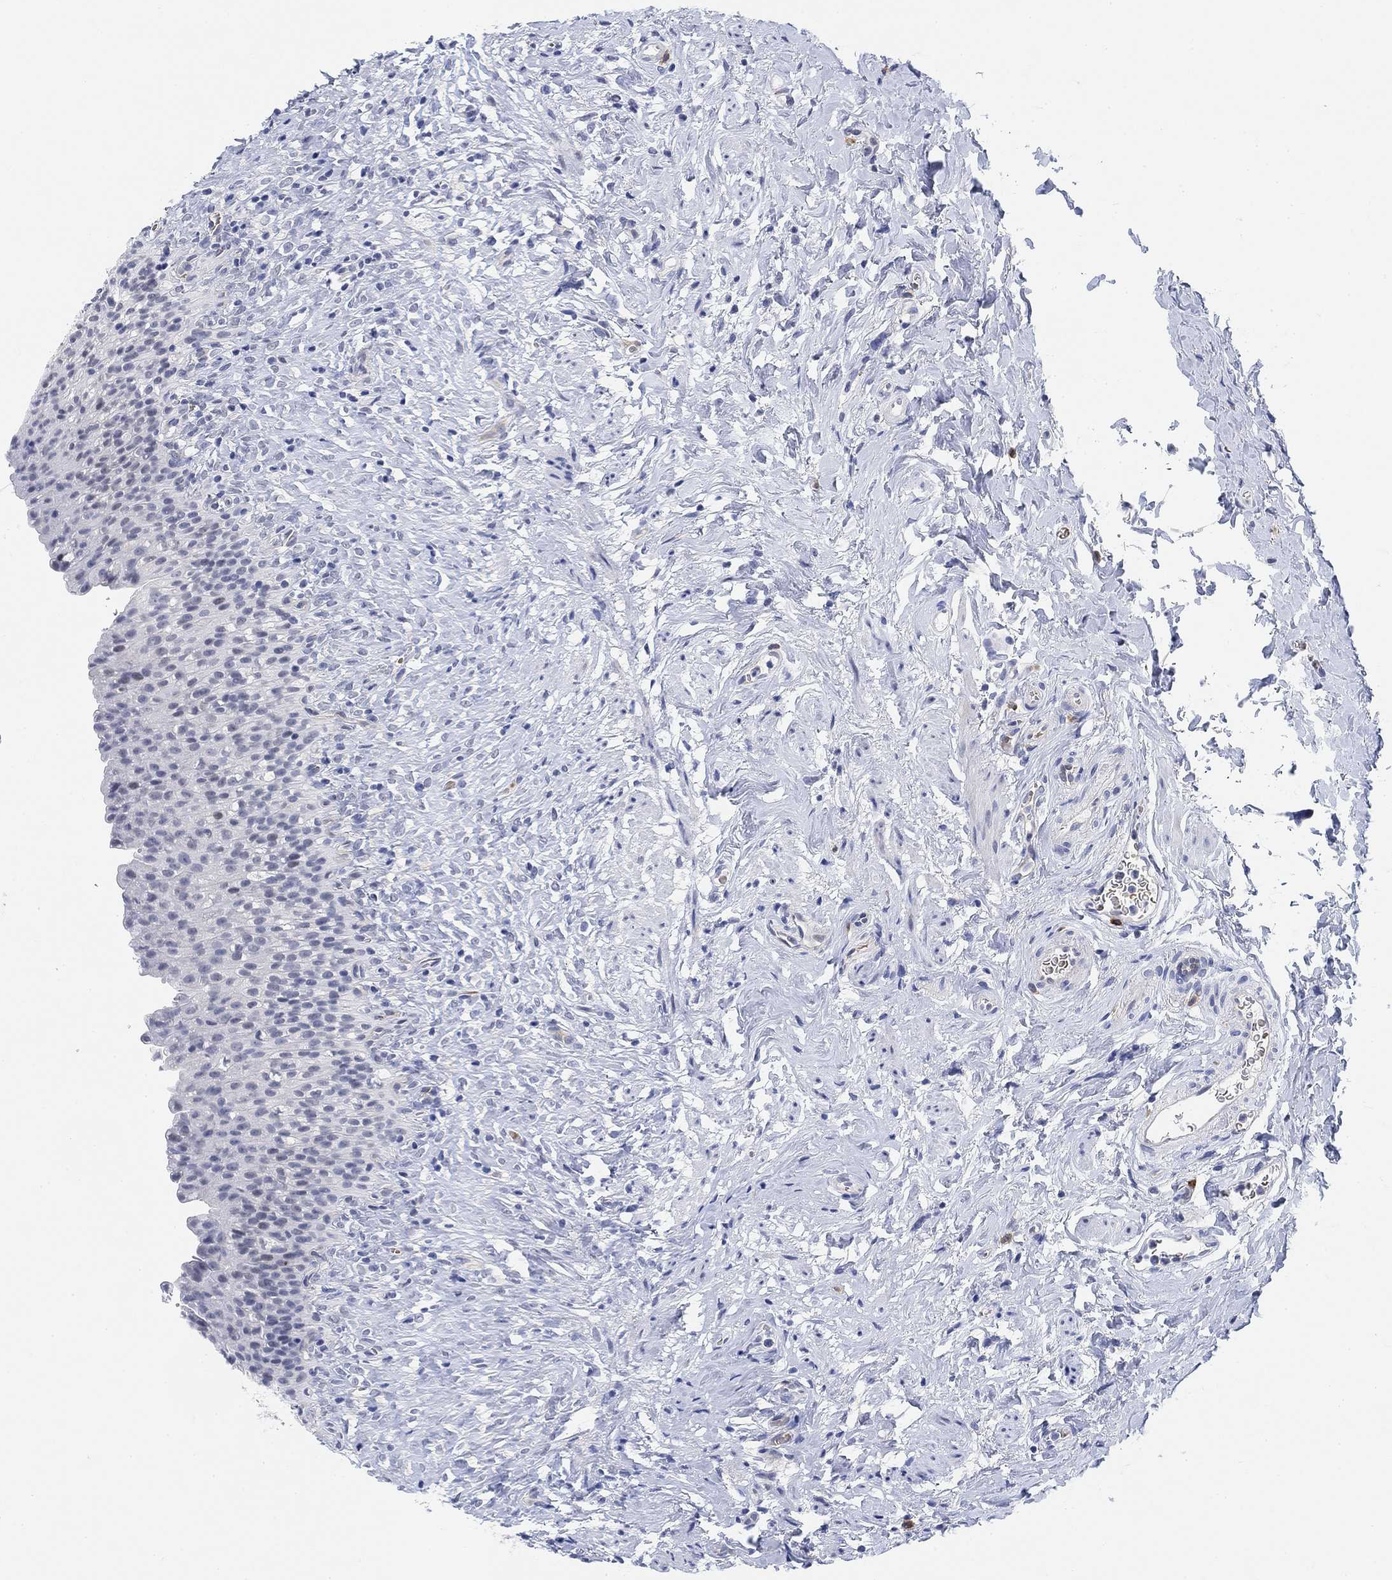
{"staining": {"intensity": "negative", "quantity": "none", "location": "none"}, "tissue": "urinary bladder", "cell_type": "Urothelial cells", "image_type": "normal", "snomed": [{"axis": "morphology", "description": "Normal tissue, NOS"}, {"axis": "topography", "description": "Urinary bladder"}], "caption": "Immunohistochemistry (IHC) image of normal urinary bladder: urinary bladder stained with DAB (3,3'-diaminobenzidine) displays no significant protein staining in urothelial cells. Brightfield microscopy of immunohistochemistry (IHC) stained with DAB (3,3'-diaminobenzidine) (brown) and hematoxylin (blue), captured at high magnification.", "gene": "PAX6", "patient": {"sex": "male", "age": 76}}